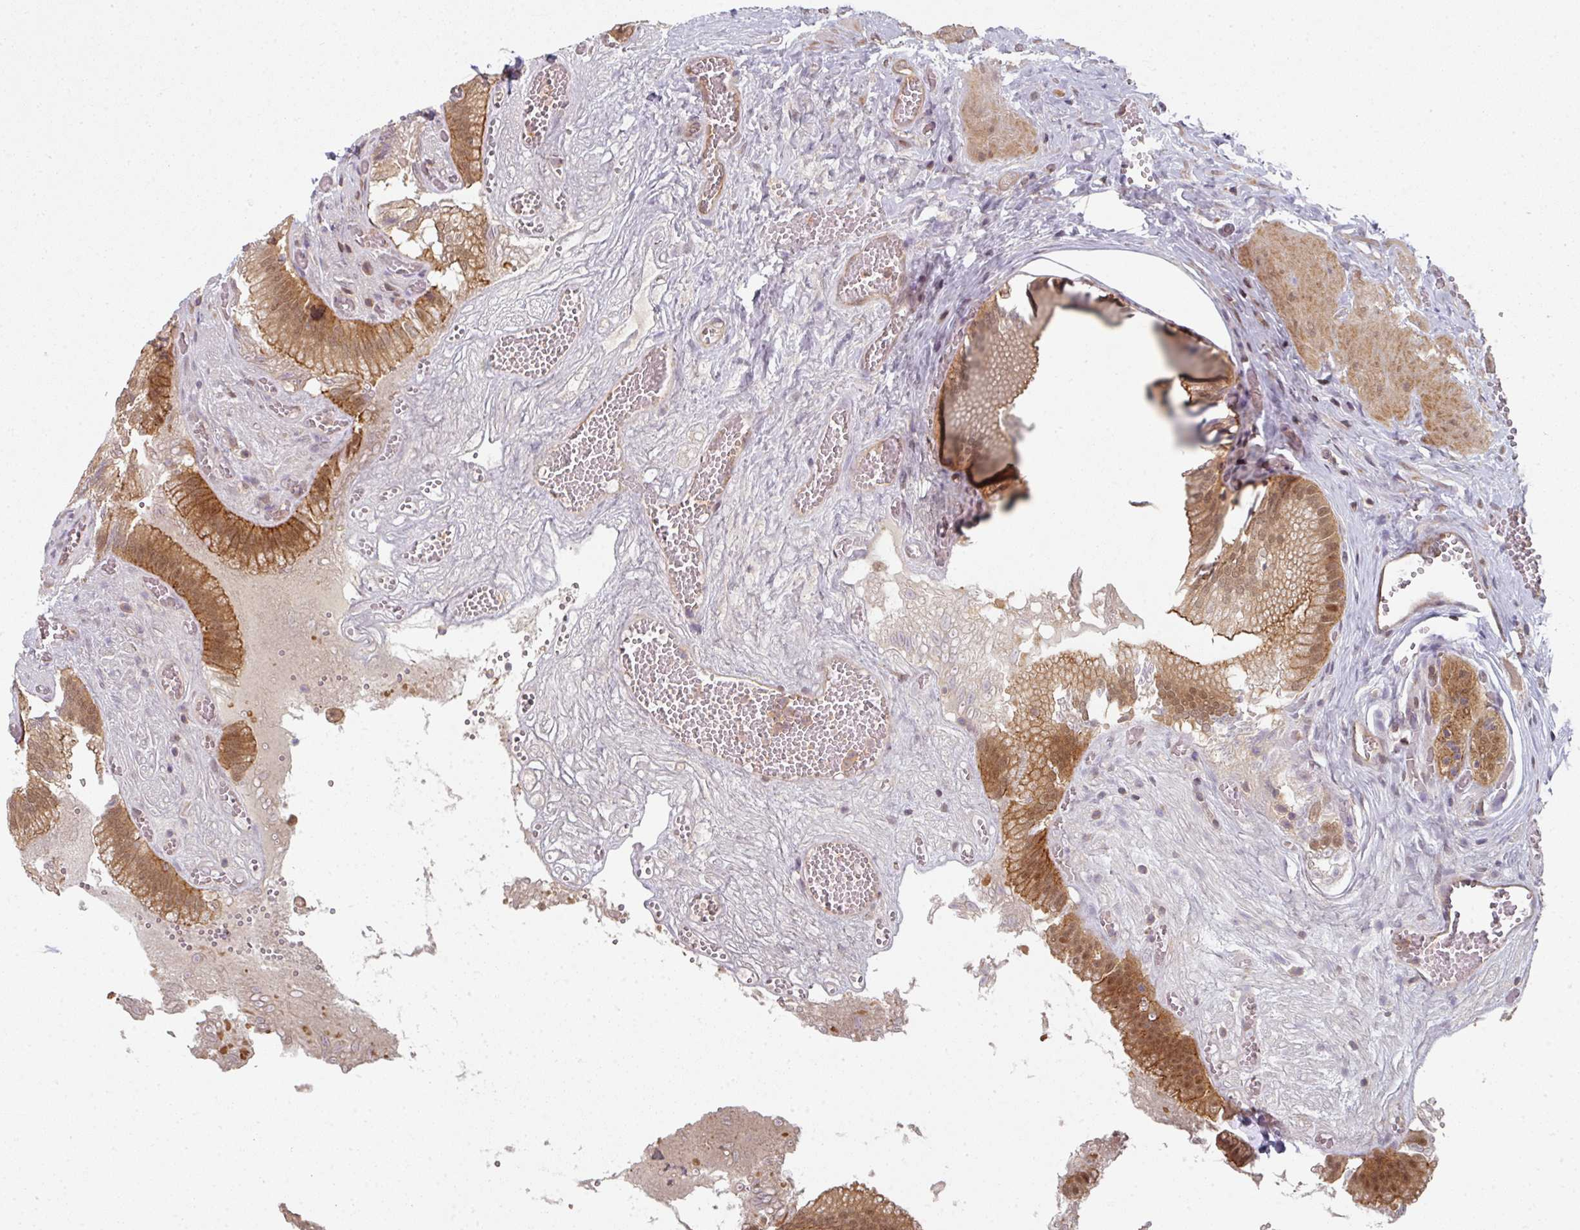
{"staining": {"intensity": "moderate", "quantity": ">75%", "location": "cytoplasmic/membranous,nuclear"}, "tissue": "gallbladder", "cell_type": "Glandular cells", "image_type": "normal", "snomed": [{"axis": "morphology", "description": "Normal tissue, NOS"}, {"axis": "topography", "description": "Gallbladder"}, {"axis": "topography", "description": "Peripheral nerve tissue"}], "caption": "IHC of benign gallbladder demonstrates medium levels of moderate cytoplasmic/membranous,nuclear staining in about >75% of glandular cells.", "gene": "PSME3IP1", "patient": {"sex": "male", "age": 17}}